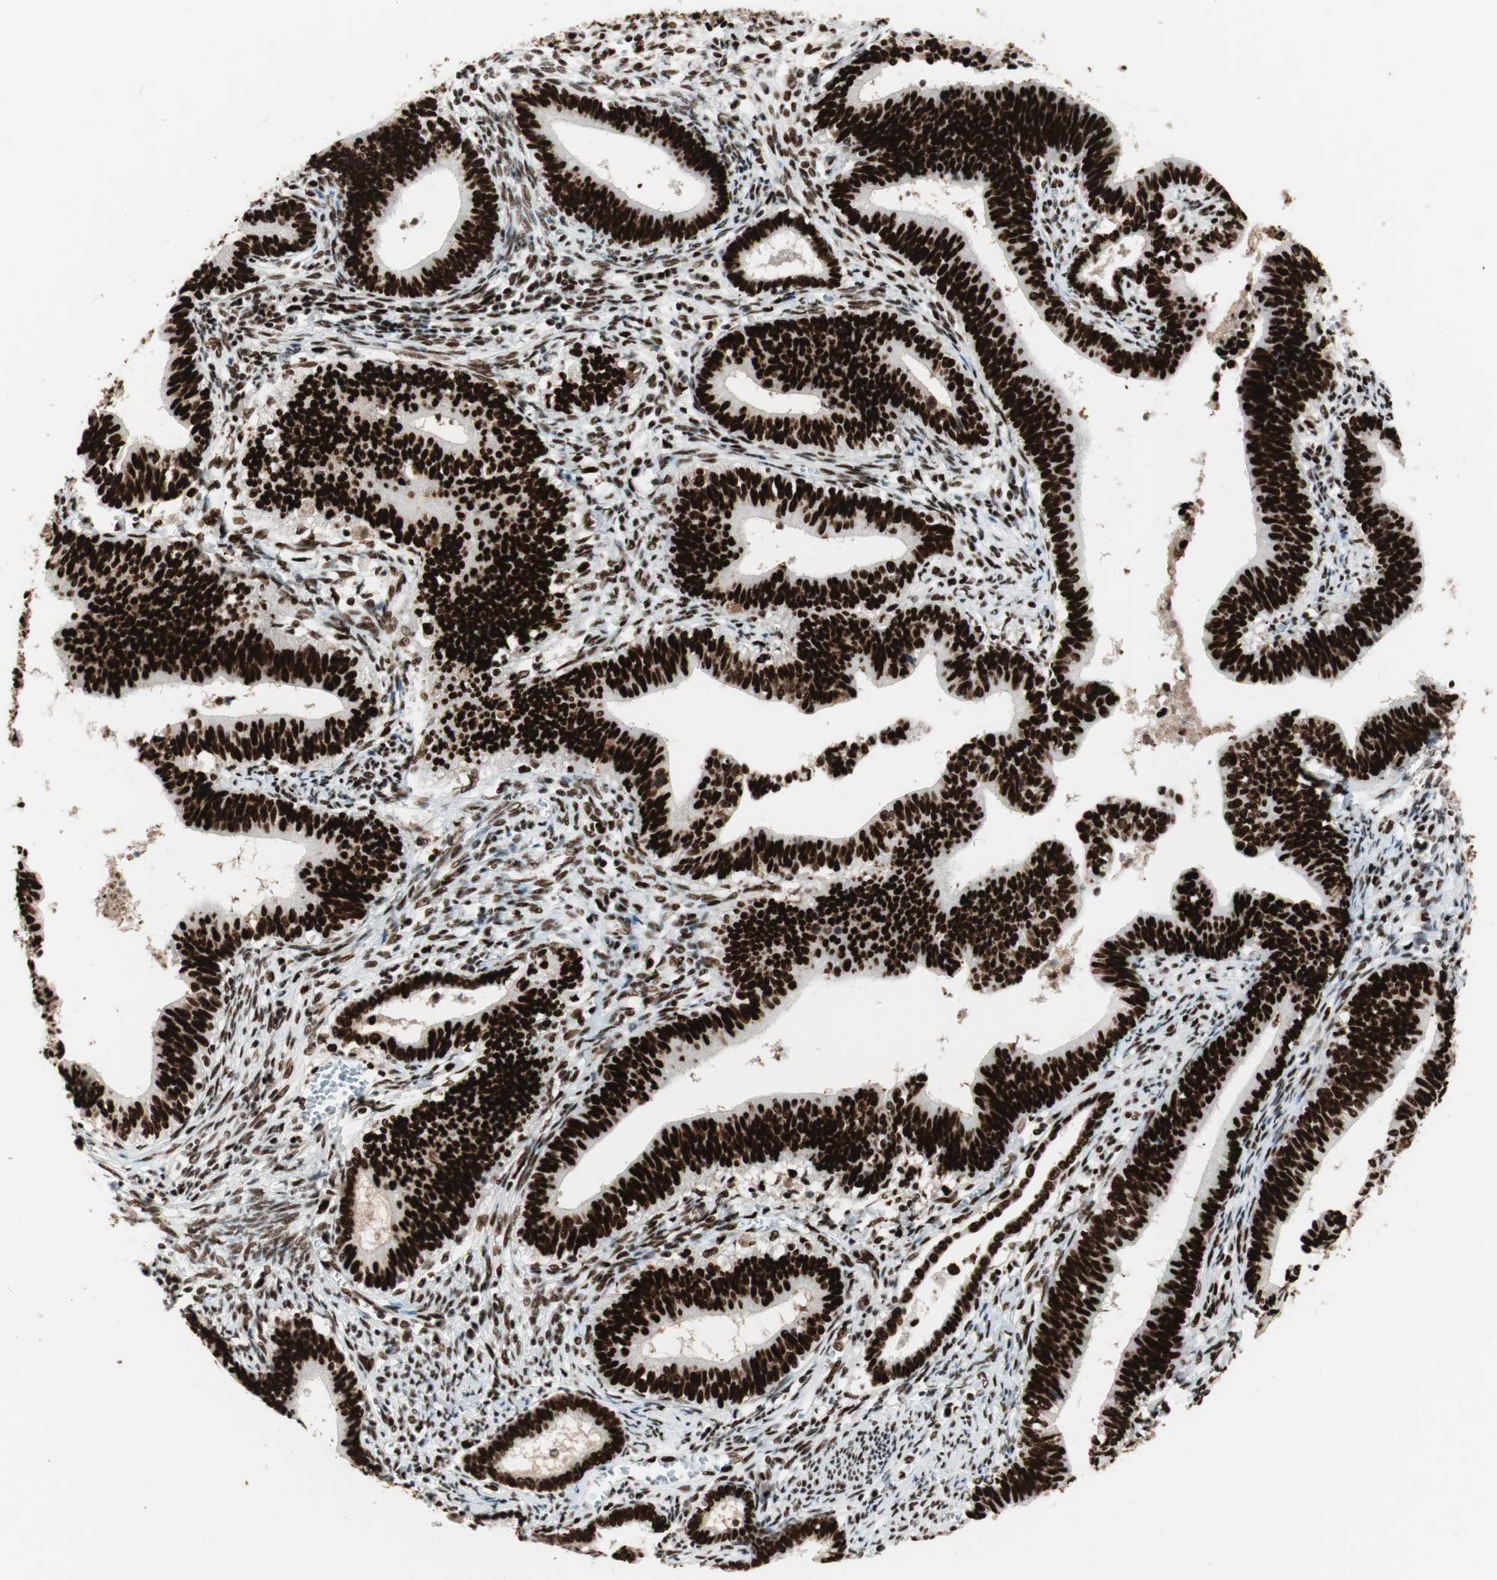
{"staining": {"intensity": "strong", "quantity": ">75%", "location": "nuclear"}, "tissue": "cervical cancer", "cell_type": "Tumor cells", "image_type": "cancer", "snomed": [{"axis": "morphology", "description": "Adenocarcinoma, NOS"}, {"axis": "topography", "description": "Cervix"}], "caption": "Brown immunohistochemical staining in human cervical cancer reveals strong nuclear expression in about >75% of tumor cells. The protein of interest is shown in brown color, while the nuclei are stained blue.", "gene": "PSME3", "patient": {"sex": "female", "age": 44}}